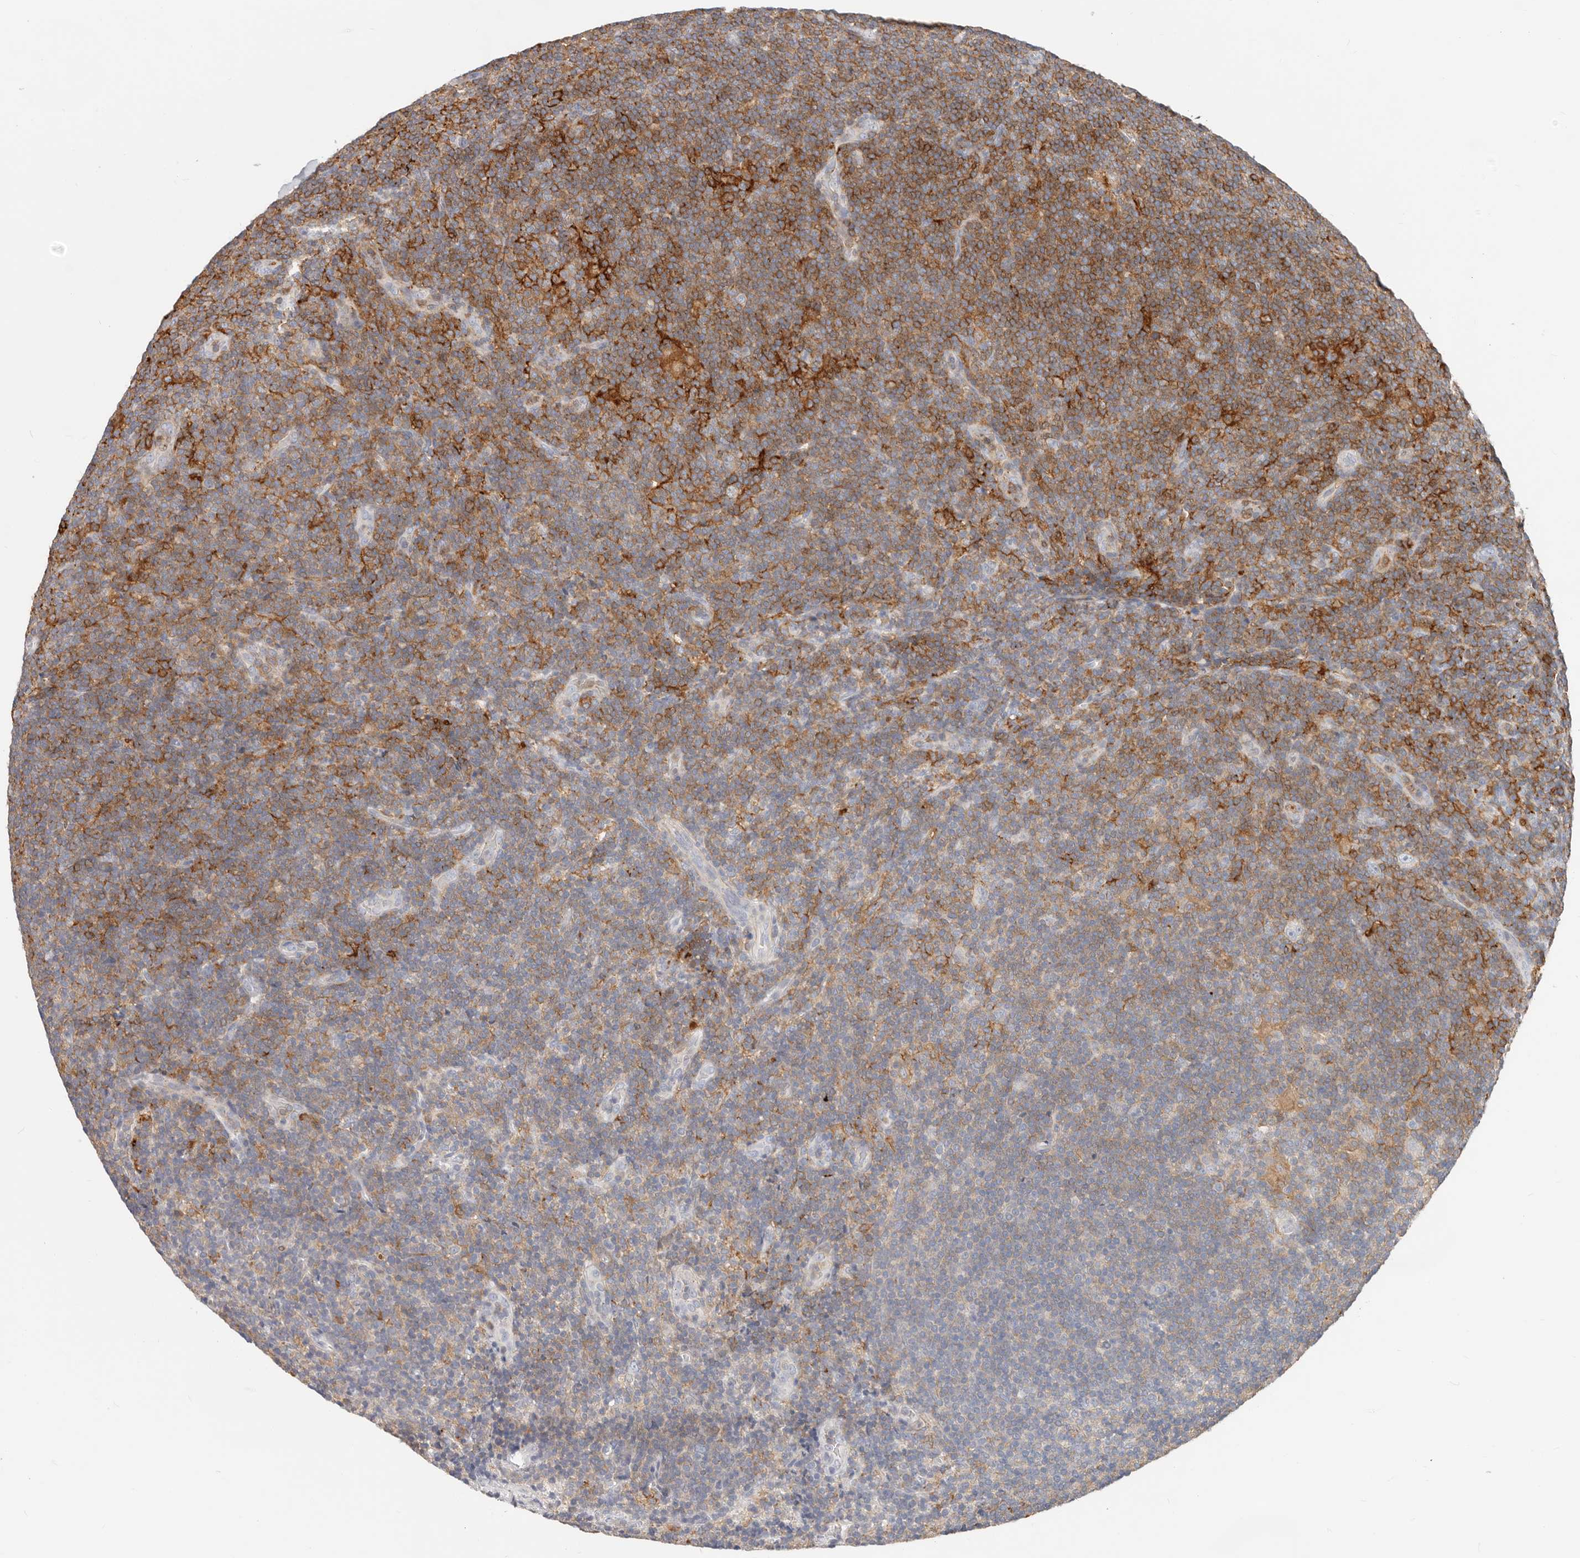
{"staining": {"intensity": "negative", "quantity": "none", "location": "none"}, "tissue": "lymphoma", "cell_type": "Tumor cells", "image_type": "cancer", "snomed": [{"axis": "morphology", "description": "Hodgkin's disease, NOS"}, {"axis": "topography", "description": "Lymph node"}], "caption": "Immunohistochemistry of Hodgkin's disease demonstrates no positivity in tumor cells.", "gene": "TMEM63B", "patient": {"sex": "female", "age": 57}}